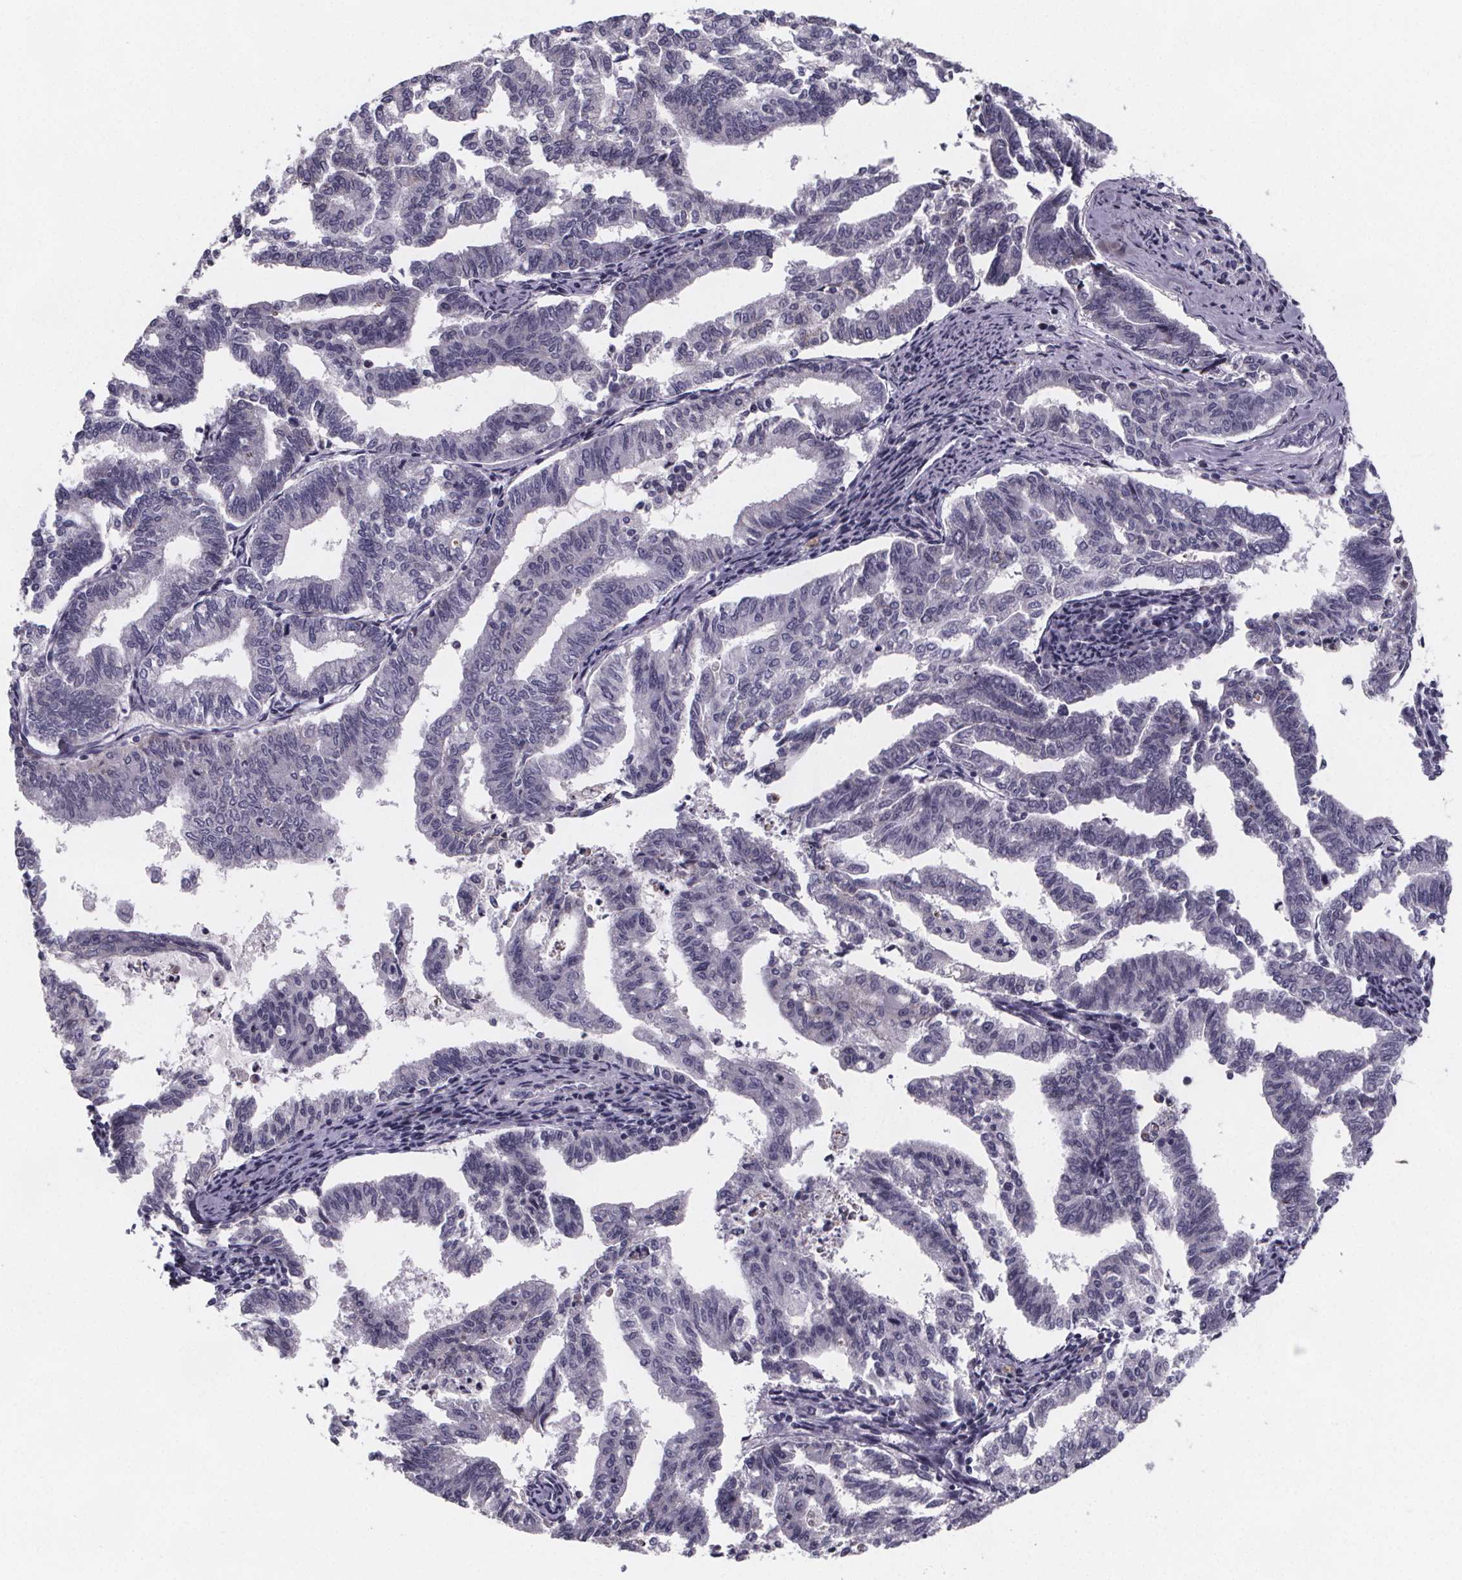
{"staining": {"intensity": "negative", "quantity": "none", "location": "none"}, "tissue": "endometrial cancer", "cell_type": "Tumor cells", "image_type": "cancer", "snomed": [{"axis": "morphology", "description": "Adenocarcinoma, NOS"}, {"axis": "topography", "description": "Endometrium"}], "caption": "The photomicrograph demonstrates no significant staining in tumor cells of endometrial cancer.", "gene": "PAH", "patient": {"sex": "female", "age": 79}}